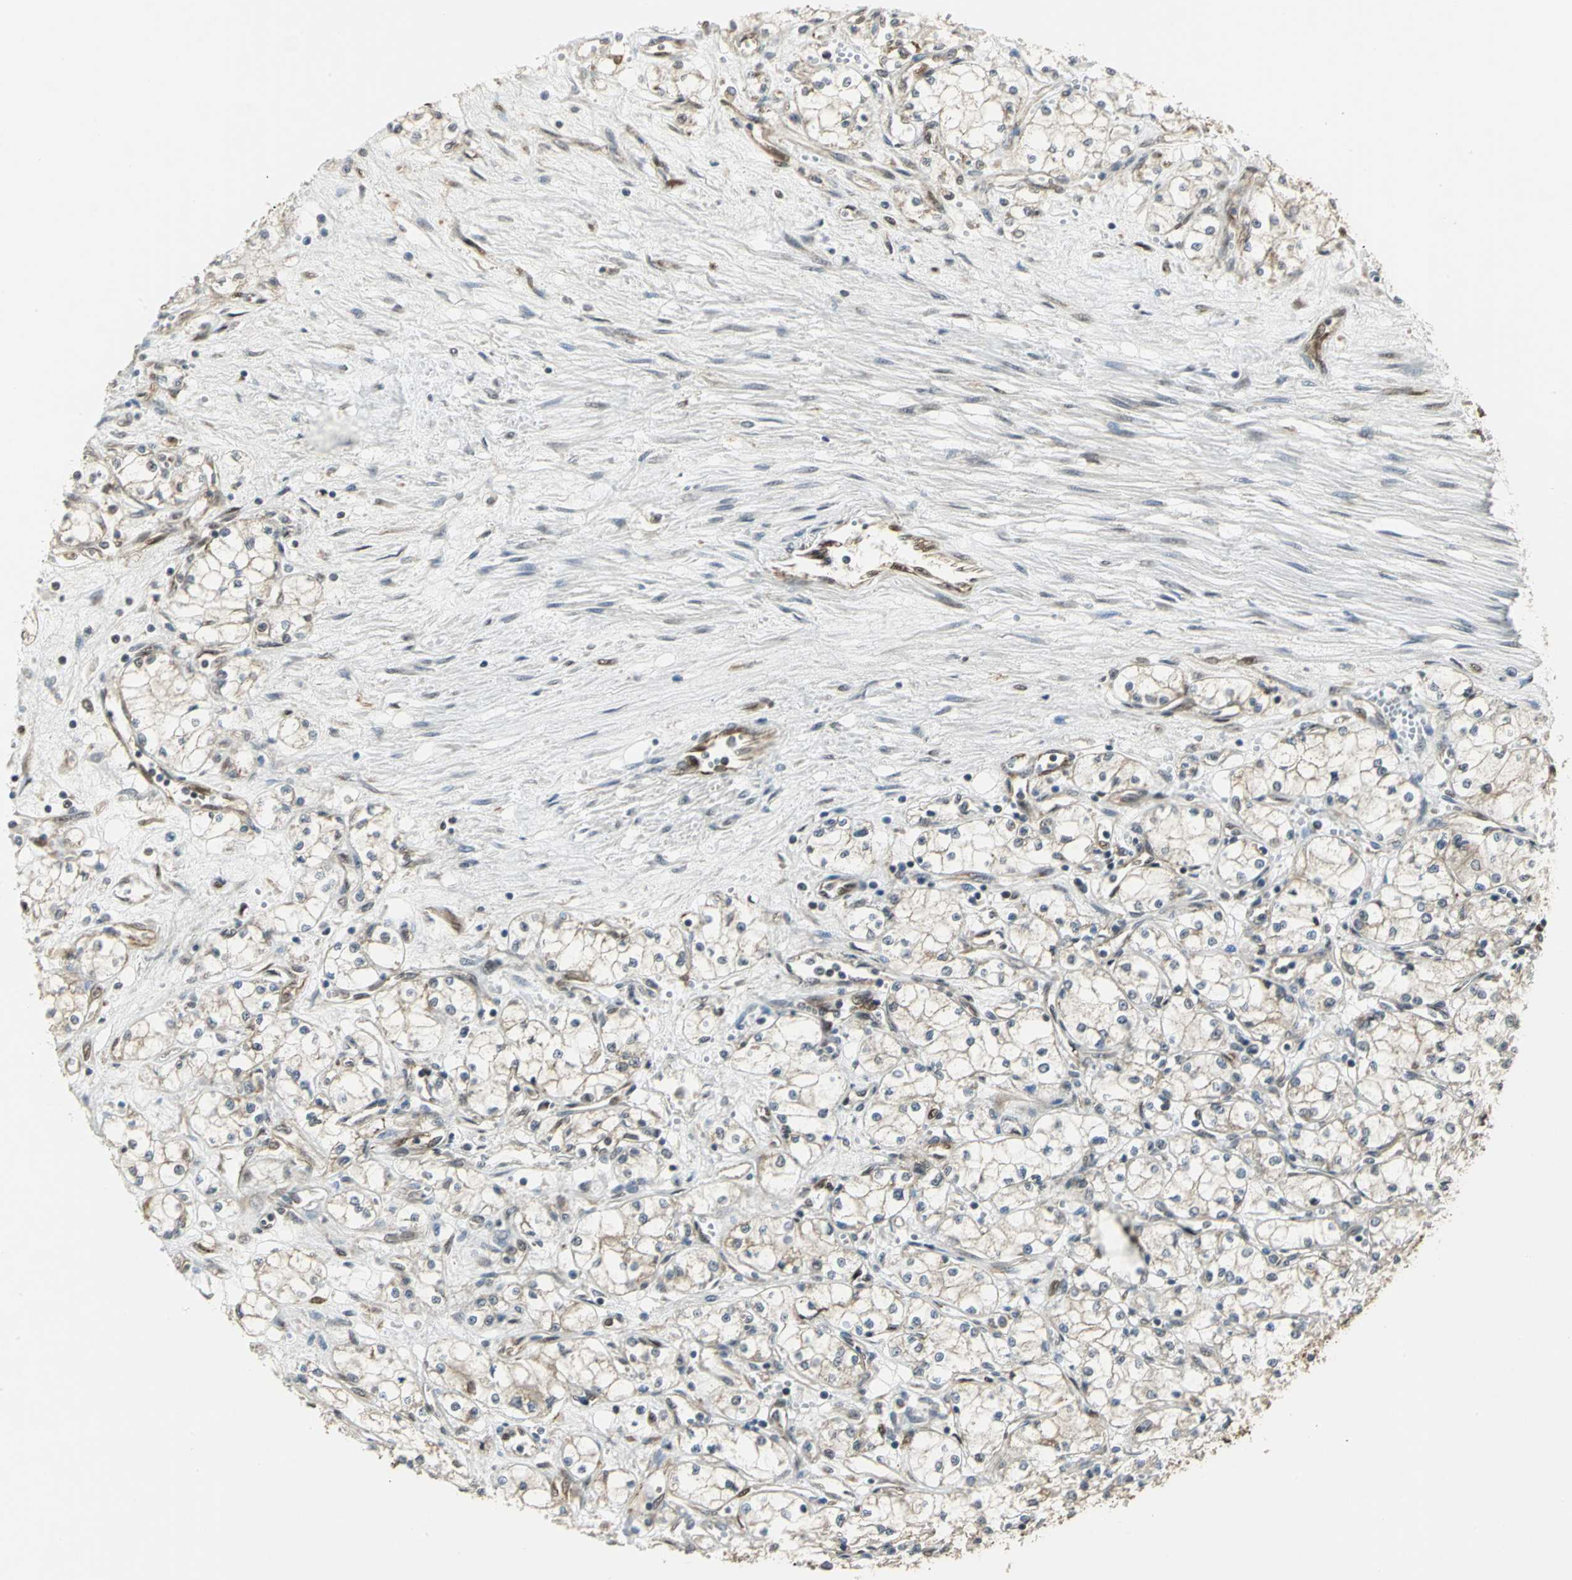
{"staining": {"intensity": "weak", "quantity": "25%-75%", "location": "cytoplasmic/membranous"}, "tissue": "renal cancer", "cell_type": "Tumor cells", "image_type": "cancer", "snomed": [{"axis": "morphology", "description": "Normal tissue, NOS"}, {"axis": "morphology", "description": "Adenocarcinoma, NOS"}, {"axis": "topography", "description": "Kidney"}], "caption": "Renal adenocarcinoma tissue displays weak cytoplasmic/membranous positivity in approximately 25%-75% of tumor cells", "gene": "PSMC4", "patient": {"sex": "male", "age": 59}}